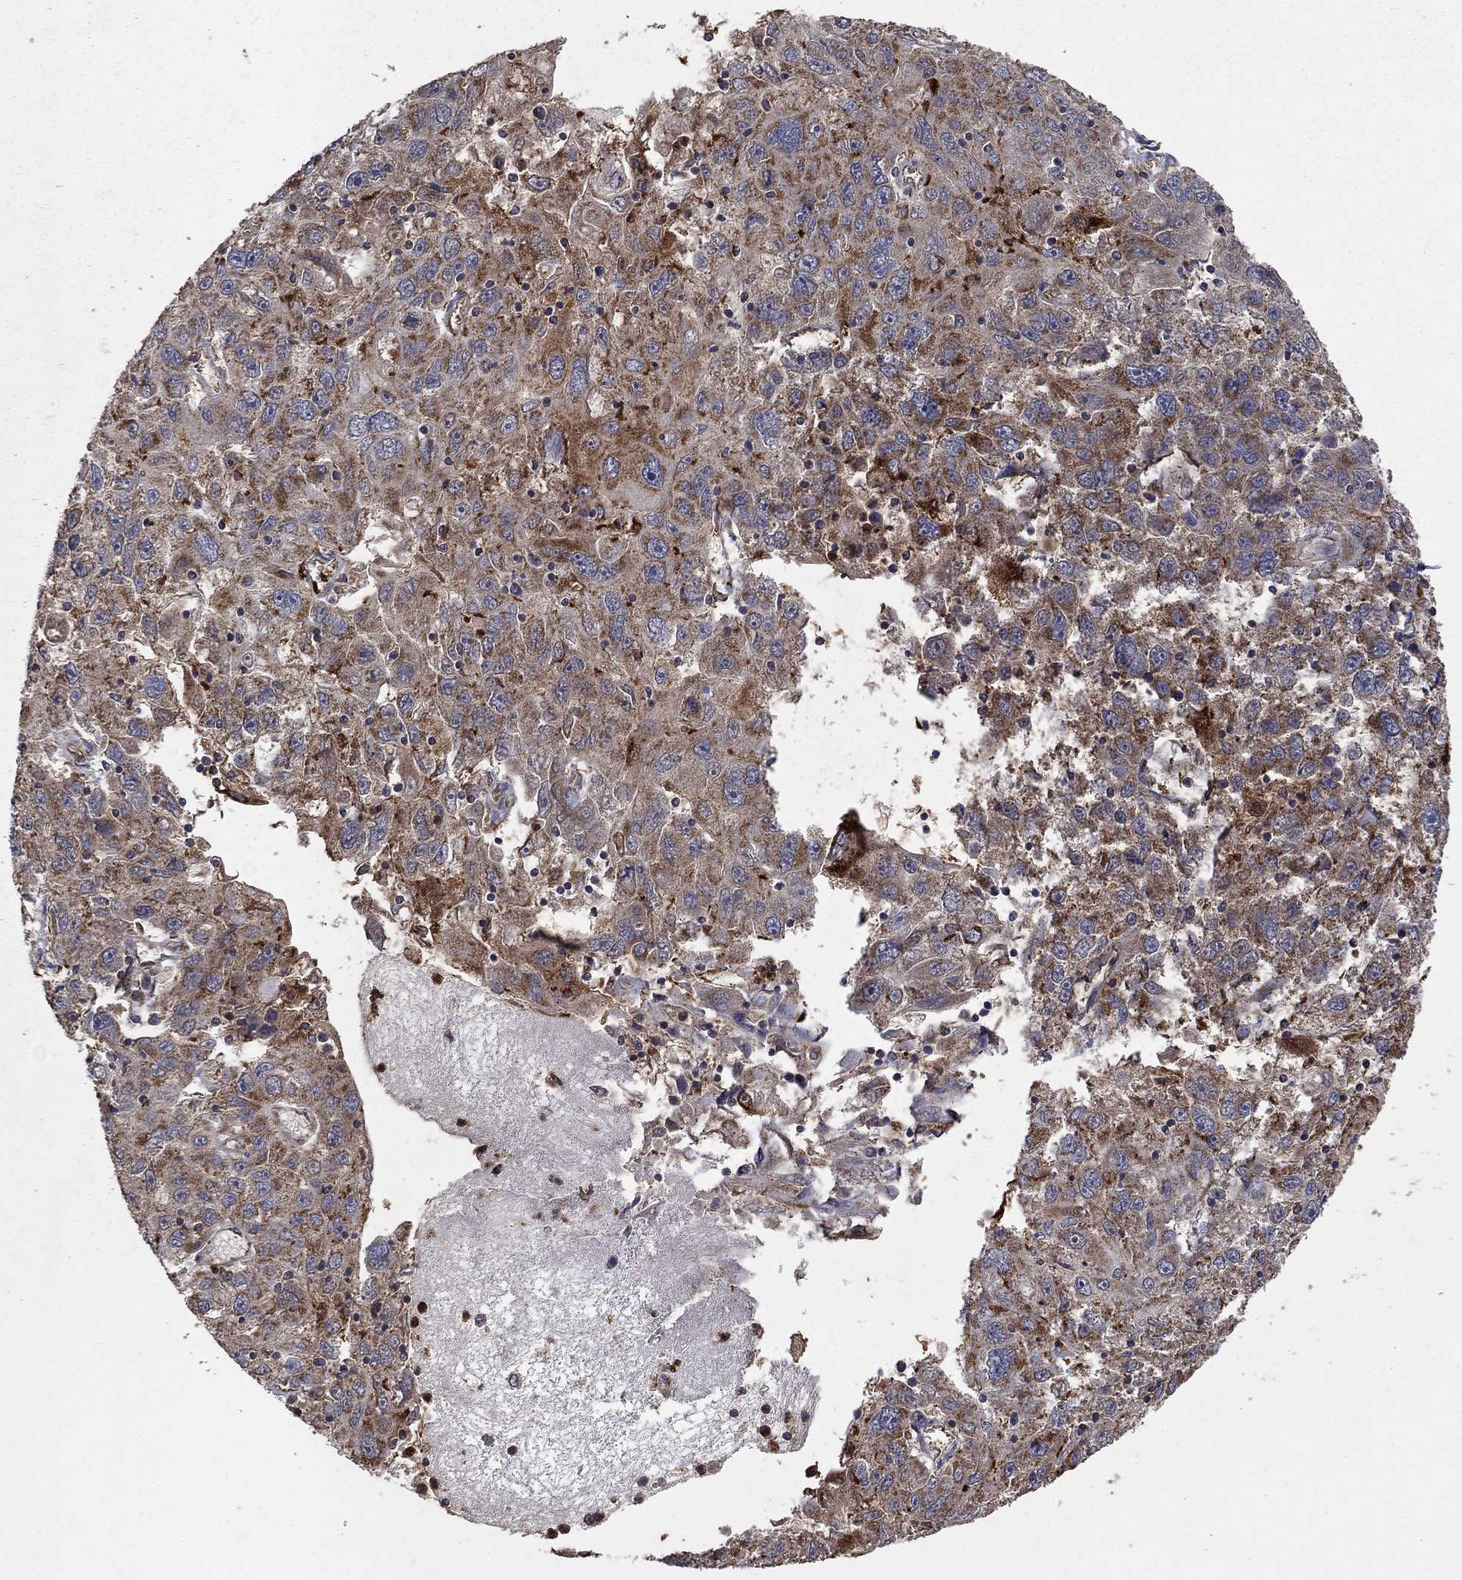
{"staining": {"intensity": "moderate", "quantity": "25%-75%", "location": "cytoplasmic/membranous"}, "tissue": "stomach cancer", "cell_type": "Tumor cells", "image_type": "cancer", "snomed": [{"axis": "morphology", "description": "Adenocarcinoma, NOS"}, {"axis": "topography", "description": "Stomach"}], "caption": "IHC histopathology image of stomach cancer stained for a protein (brown), which displays medium levels of moderate cytoplasmic/membranous expression in about 25%-75% of tumor cells.", "gene": "DPH1", "patient": {"sex": "male", "age": 56}}